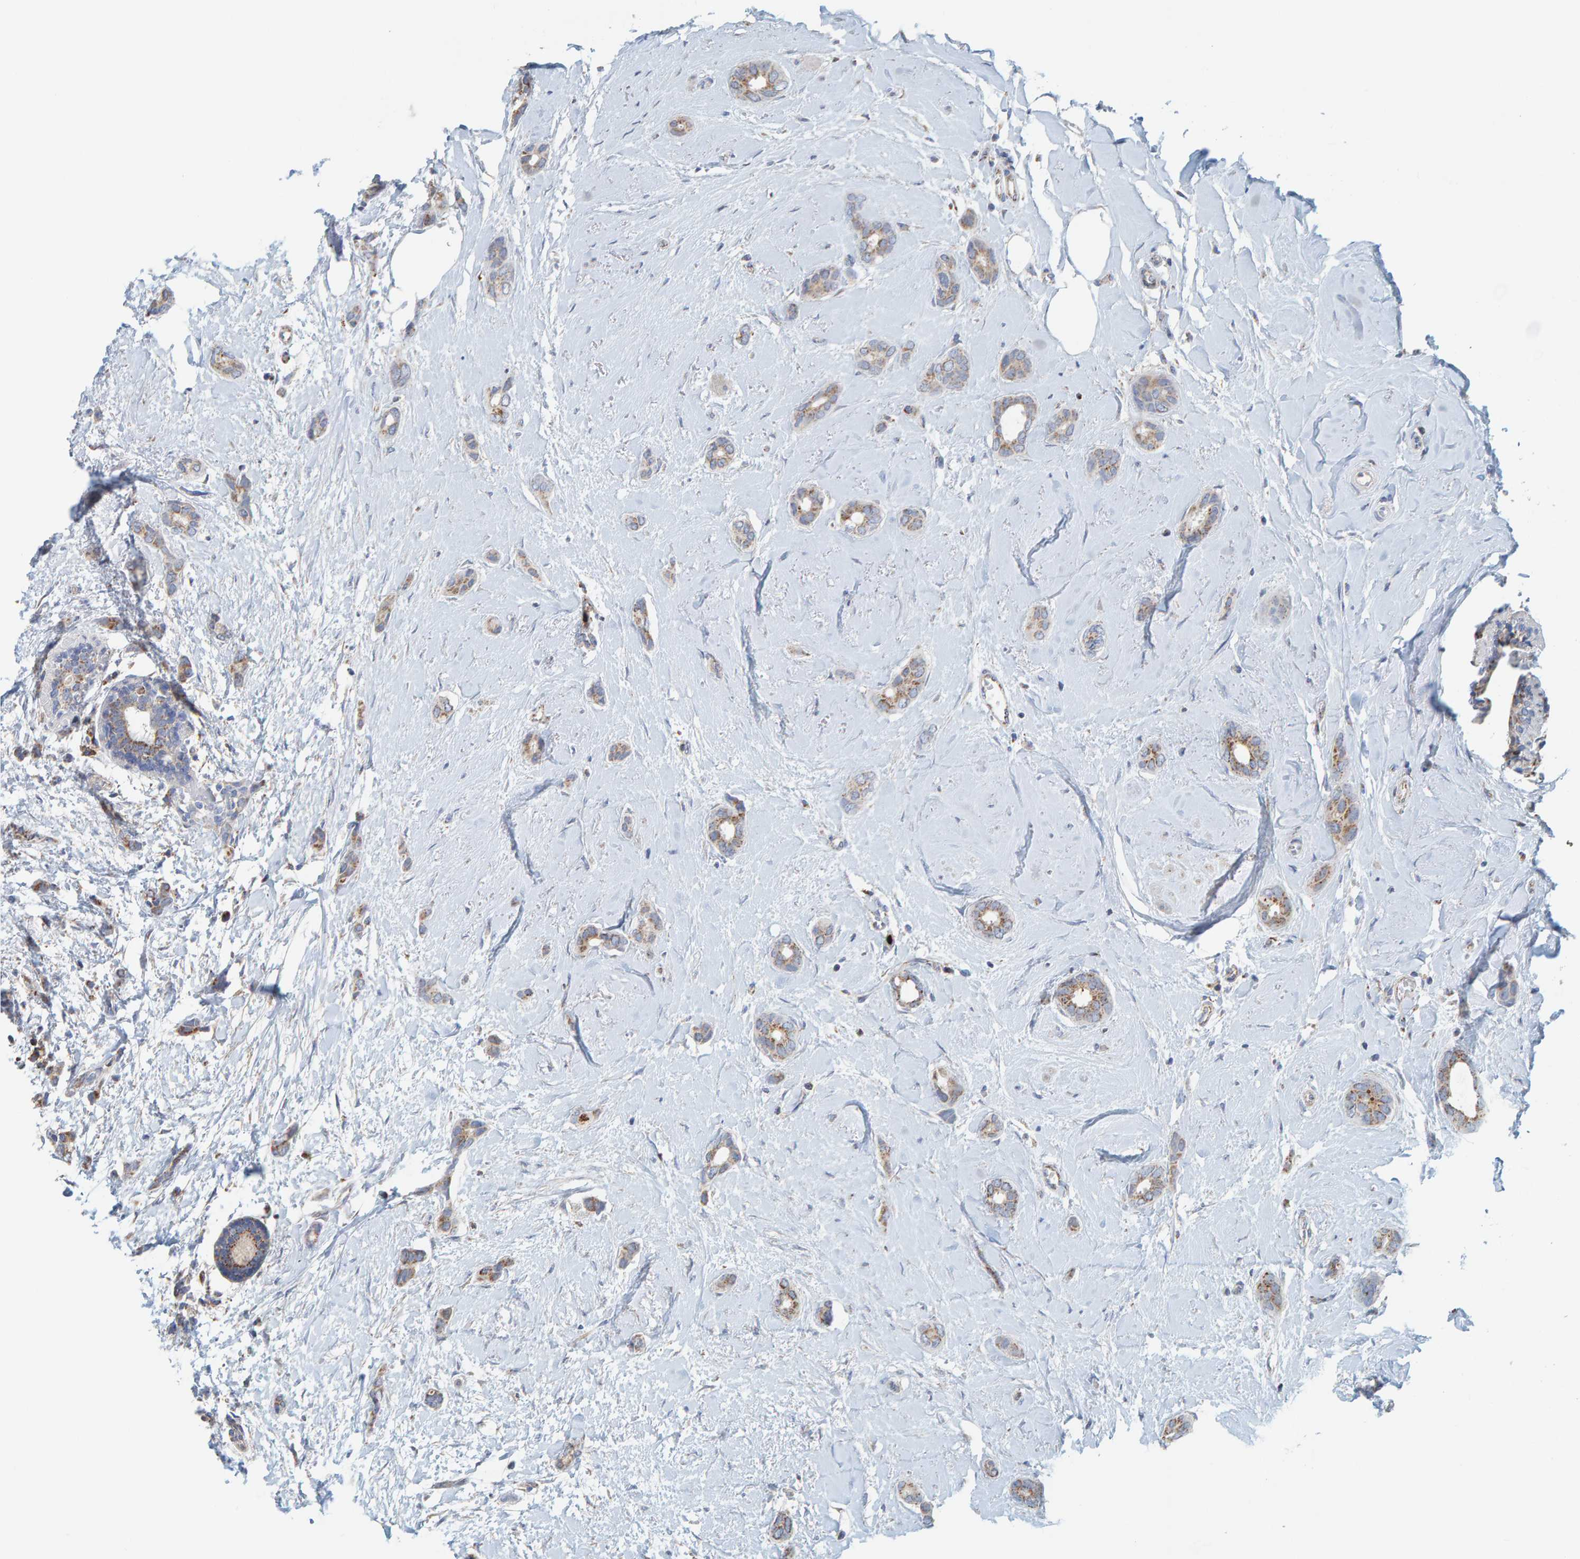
{"staining": {"intensity": "moderate", "quantity": ">75%", "location": "cytoplasmic/membranous"}, "tissue": "breast cancer", "cell_type": "Tumor cells", "image_type": "cancer", "snomed": [{"axis": "morphology", "description": "Lobular carcinoma"}, {"axis": "topography", "description": "Breast"}], "caption": "Protein analysis of lobular carcinoma (breast) tissue displays moderate cytoplasmic/membranous staining in approximately >75% of tumor cells.", "gene": "B9D1", "patient": {"sex": "female", "age": 59}}